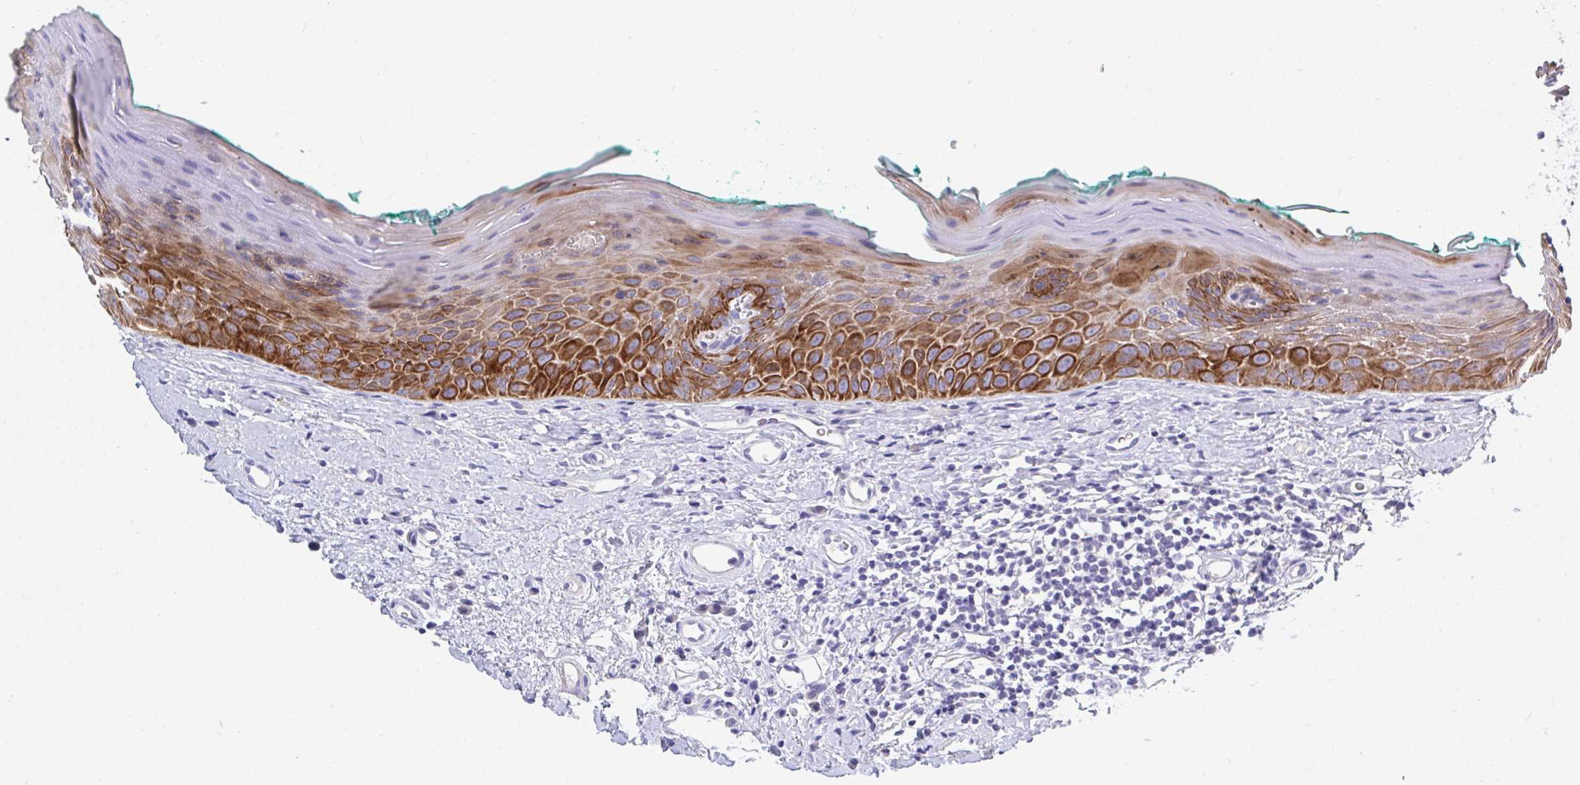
{"staining": {"intensity": "strong", "quantity": "25%-75%", "location": "cytoplasmic/membranous"}, "tissue": "oral mucosa", "cell_type": "Squamous epithelial cells", "image_type": "normal", "snomed": [{"axis": "morphology", "description": "Normal tissue, NOS"}, {"axis": "topography", "description": "Oral tissue"}, {"axis": "topography", "description": "Tounge, NOS"}], "caption": "The photomicrograph reveals staining of benign oral mucosa, revealing strong cytoplasmic/membranous protein positivity (brown color) within squamous epithelial cells.", "gene": "ZNF561", "patient": {"sex": "male", "age": 83}}